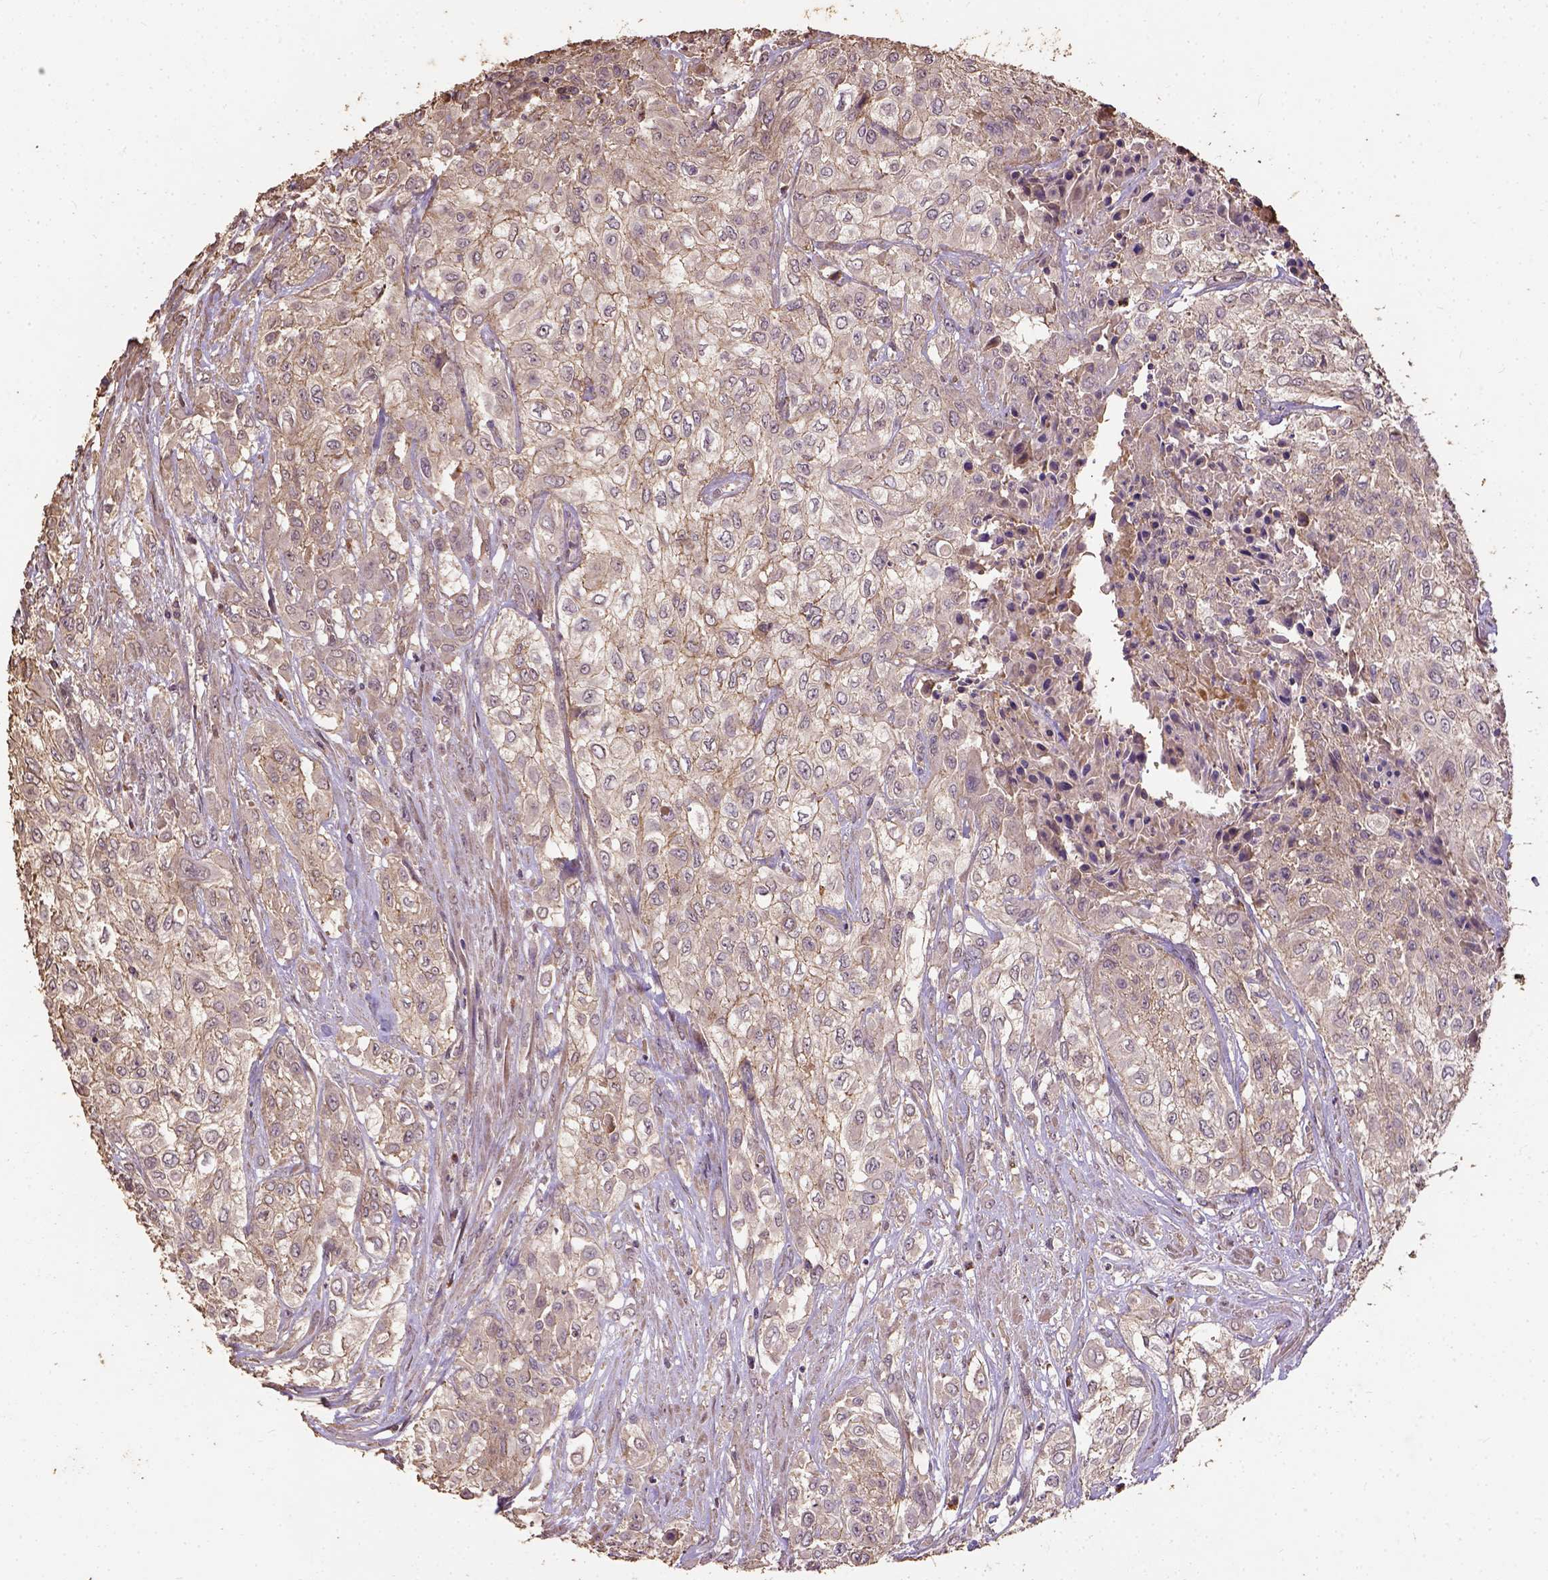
{"staining": {"intensity": "weak", "quantity": ">75%", "location": "cytoplasmic/membranous"}, "tissue": "urothelial cancer", "cell_type": "Tumor cells", "image_type": "cancer", "snomed": [{"axis": "morphology", "description": "Urothelial carcinoma, High grade"}, {"axis": "topography", "description": "Urinary bladder"}], "caption": "The immunohistochemical stain labels weak cytoplasmic/membranous positivity in tumor cells of high-grade urothelial carcinoma tissue. The staining was performed using DAB, with brown indicating positive protein expression. Nuclei are stained blue with hematoxylin.", "gene": "ATP1B3", "patient": {"sex": "male", "age": 57}}